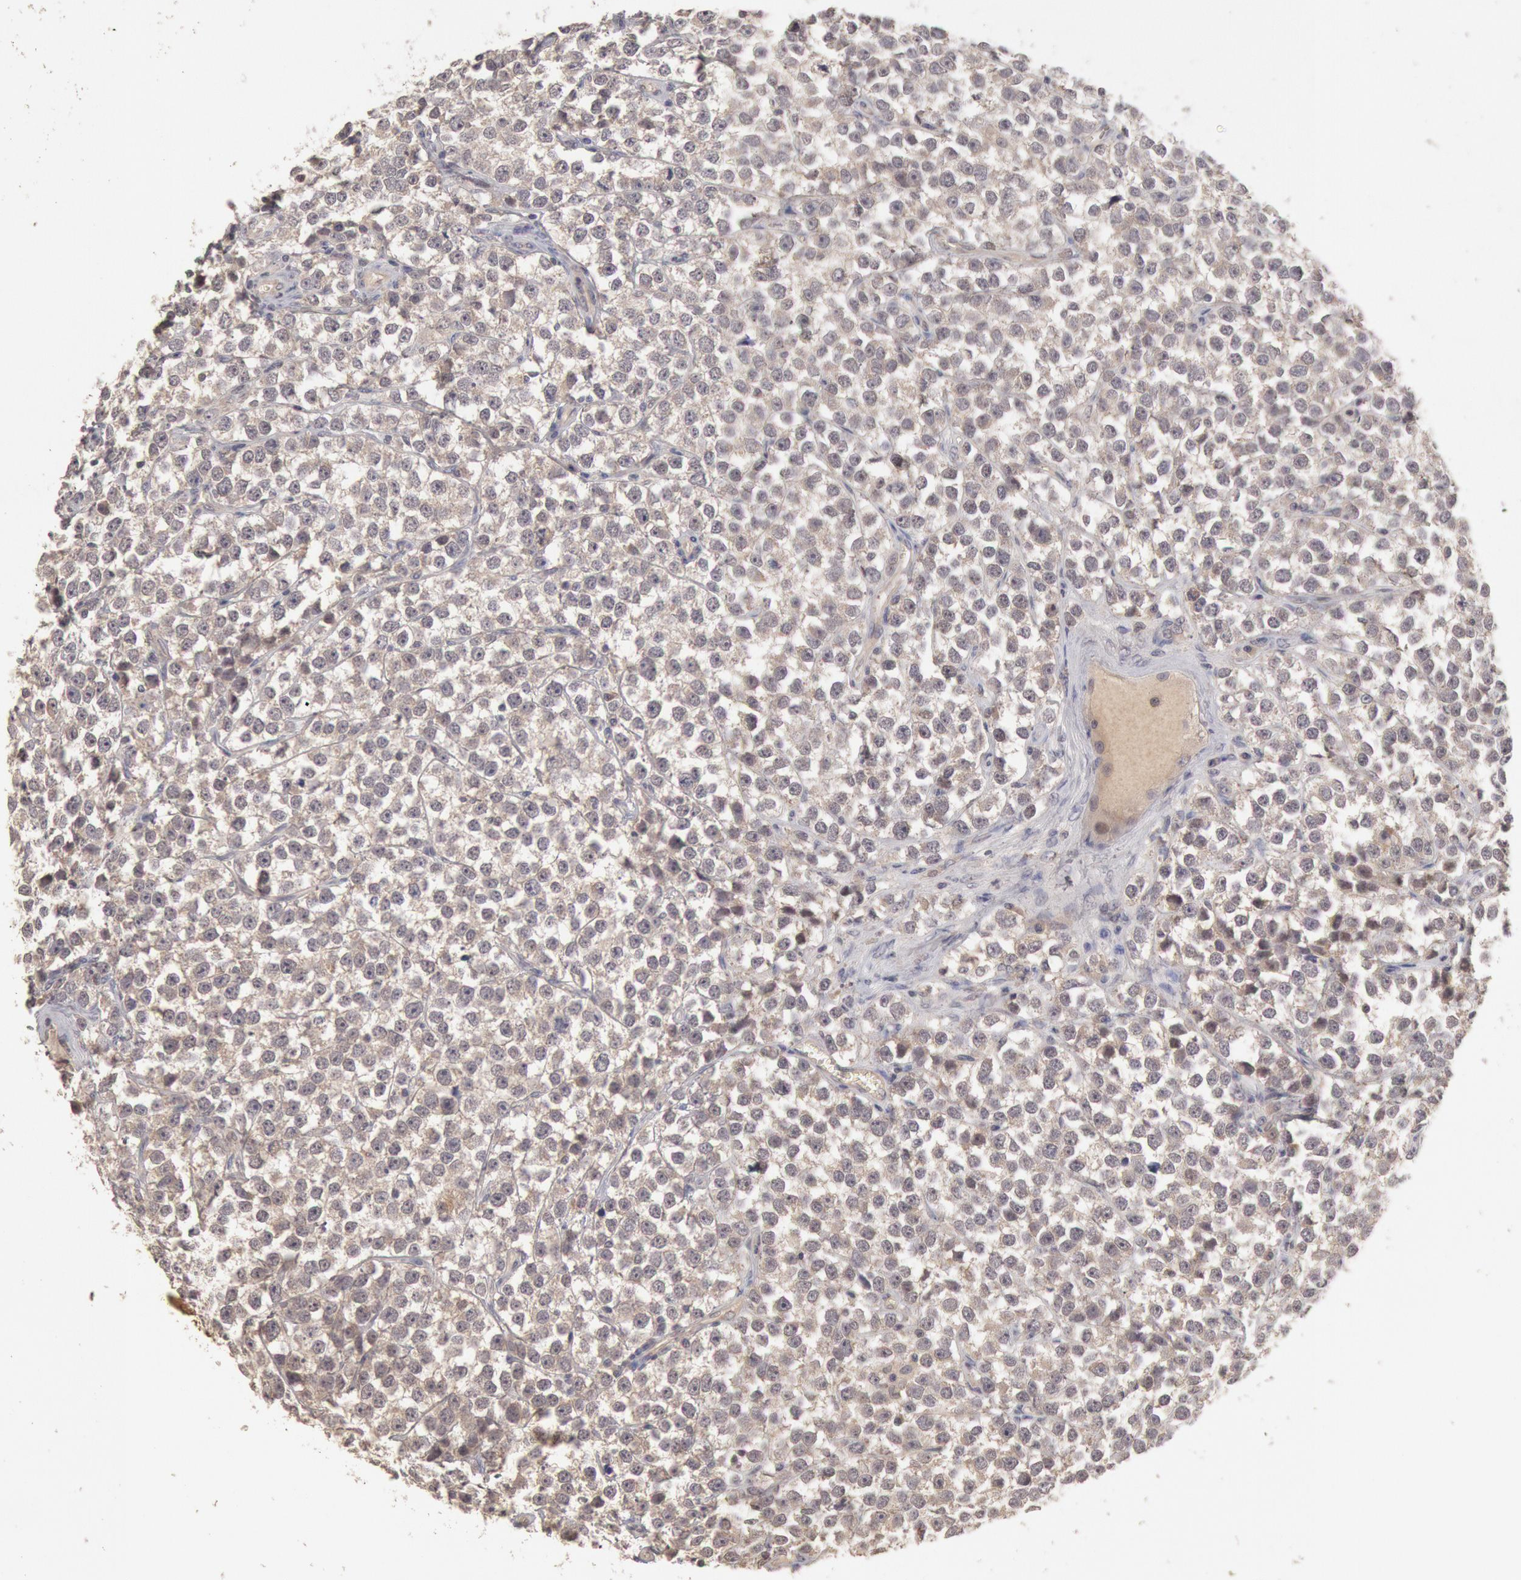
{"staining": {"intensity": "negative", "quantity": "none", "location": "none"}, "tissue": "testis cancer", "cell_type": "Tumor cells", "image_type": "cancer", "snomed": [{"axis": "morphology", "description": "Seminoma, NOS"}, {"axis": "topography", "description": "Testis"}], "caption": "Photomicrograph shows no protein staining in tumor cells of testis cancer (seminoma) tissue.", "gene": "ZFP36L1", "patient": {"sex": "male", "age": 25}}